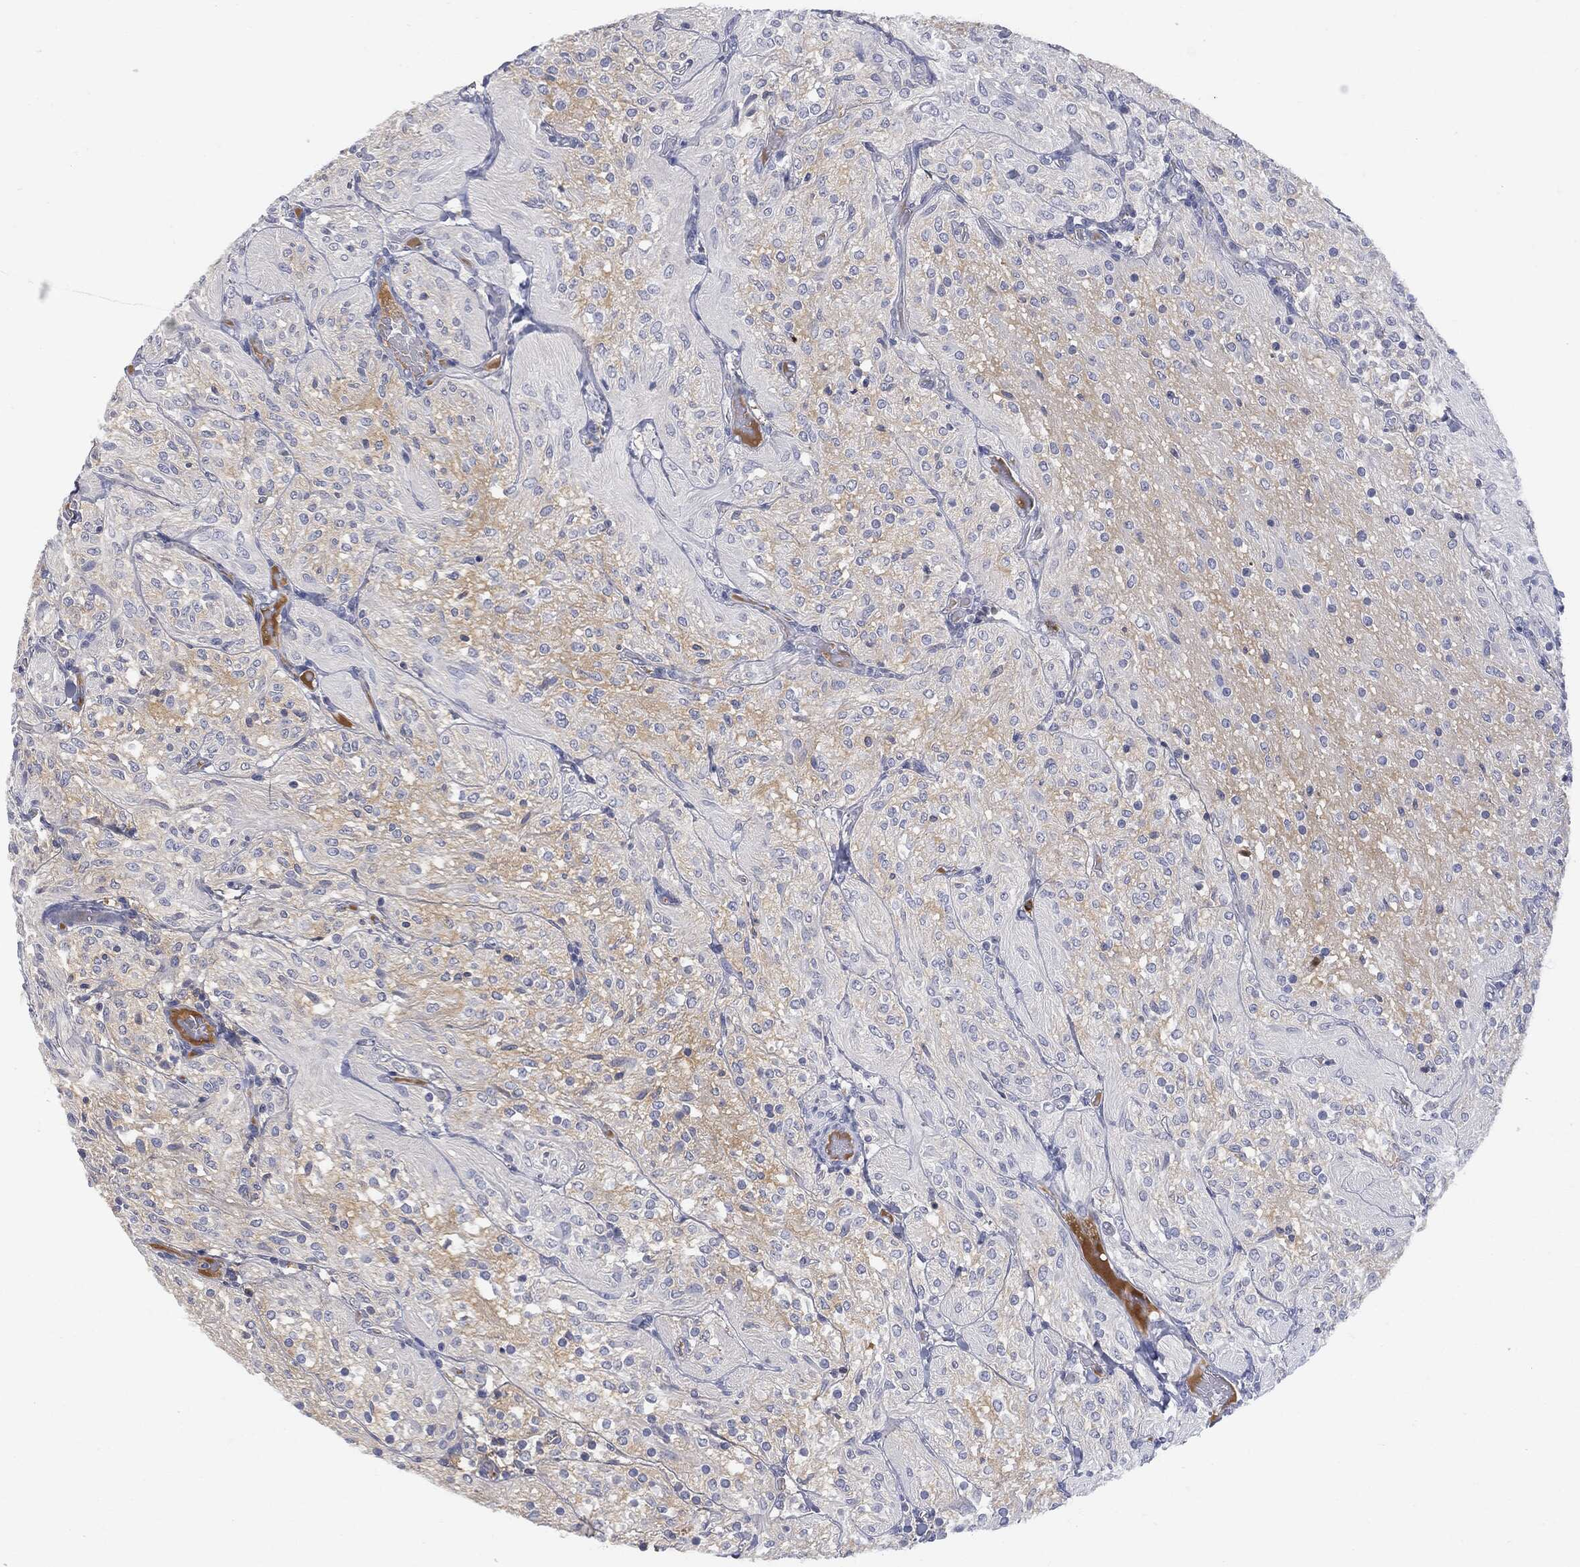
{"staining": {"intensity": "negative", "quantity": "none", "location": "none"}, "tissue": "glioma", "cell_type": "Tumor cells", "image_type": "cancer", "snomed": [{"axis": "morphology", "description": "Glioma, malignant, Low grade"}, {"axis": "topography", "description": "Brain"}], "caption": "The image reveals no significant positivity in tumor cells of low-grade glioma (malignant).", "gene": "BTK", "patient": {"sex": "male", "age": 3}}